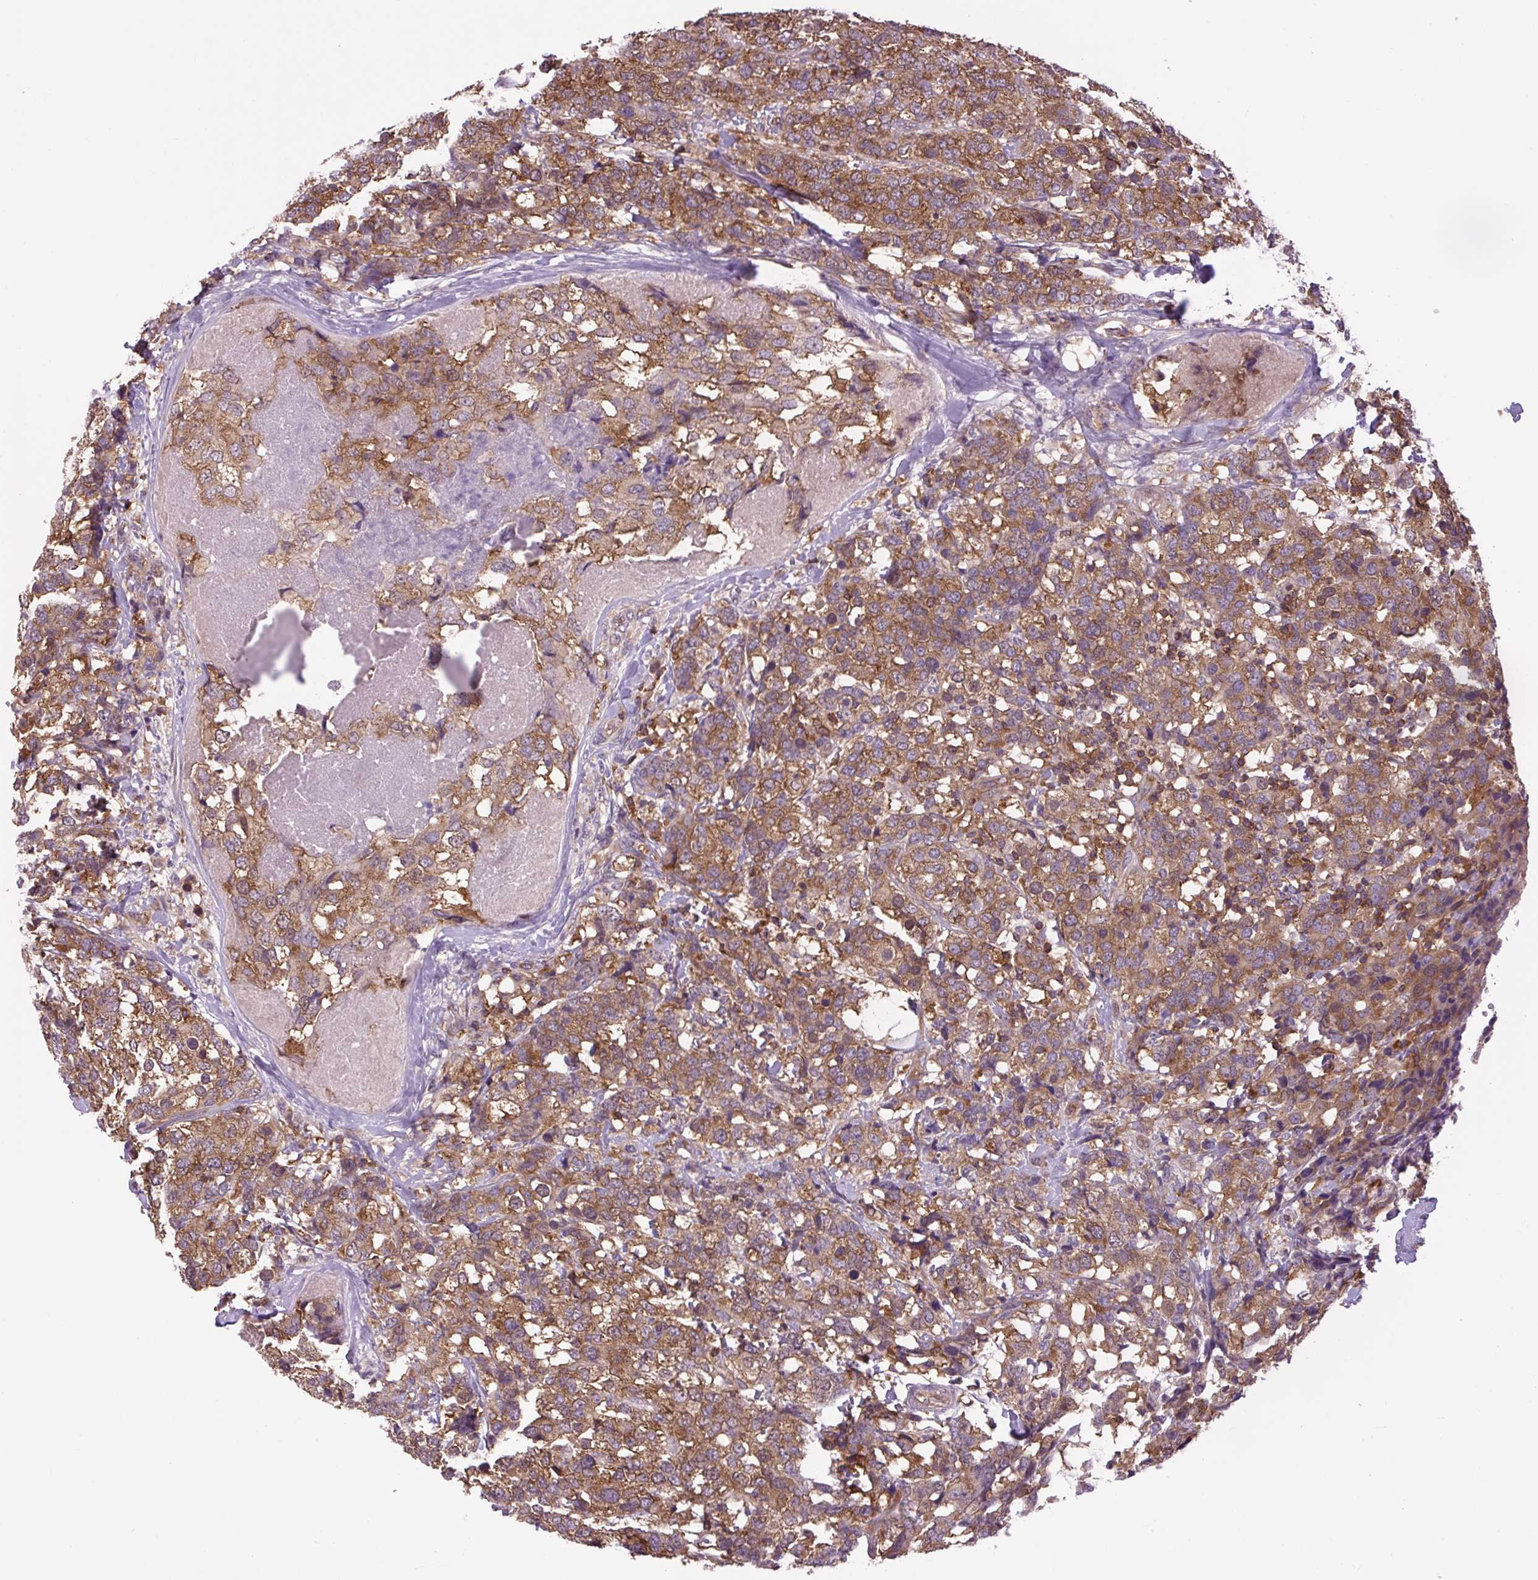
{"staining": {"intensity": "moderate", "quantity": ">75%", "location": "cytoplasmic/membranous"}, "tissue": "breast cancer", "cell_type": "Tumor cells", "image_type": "cancer", "snomed": [{"axis": "morphology", "description": "Lobular carcinoma"}, {"axis": "topography", "description": "Breast"}], "caption": "Immunohistochemistry of human lobular carcinoma (breast) shows medium levels of moderate cytoplasmic/membranous staining in approximately >75% of tumor cells.", "gene": "PLCG1", "patient": {"sex": "female", "age": 59}}